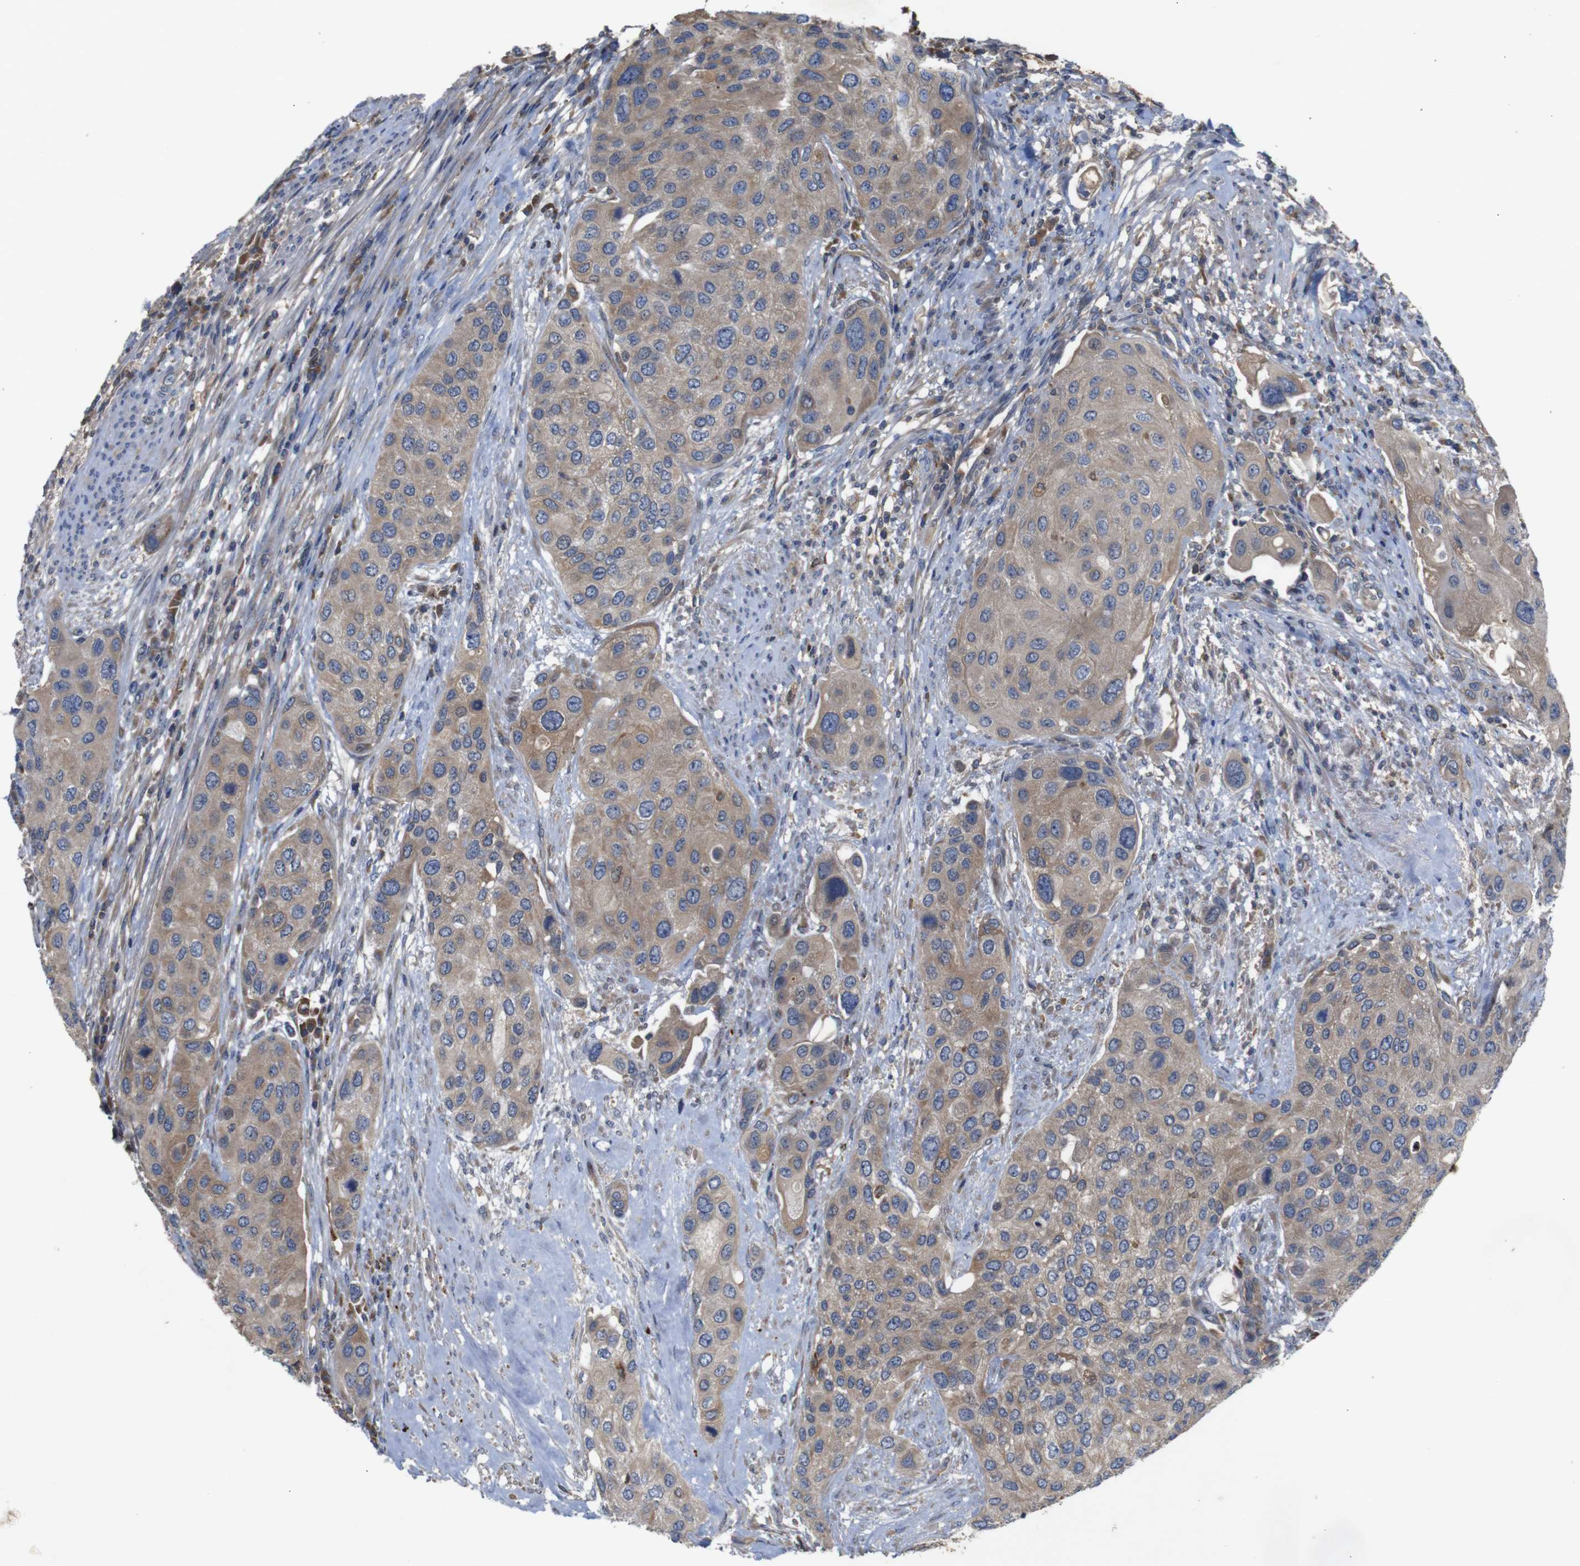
{"staining": {"intensity": "moderate", "quantity": ">75%", "location": "cytoplasmic/membranous"}, "tissue": "urothelial cancer", "cell_type": "Tumor cells", "image_type": "cancer", "snomed": [{"axis": "morphology", "description": "Urothelial carcinoma, High grade"}, {"axis": "topography", "description": "Urinary bladder"}], "caption": "There is medium levels of moderate cytoplasmic/membranous positivity in tumor cells of urothelial cancer, as demonstrated by immunohistochemical staining (brown color).", "gene": "PTPN1", "patient": {"sex": "female", "age": 56}}